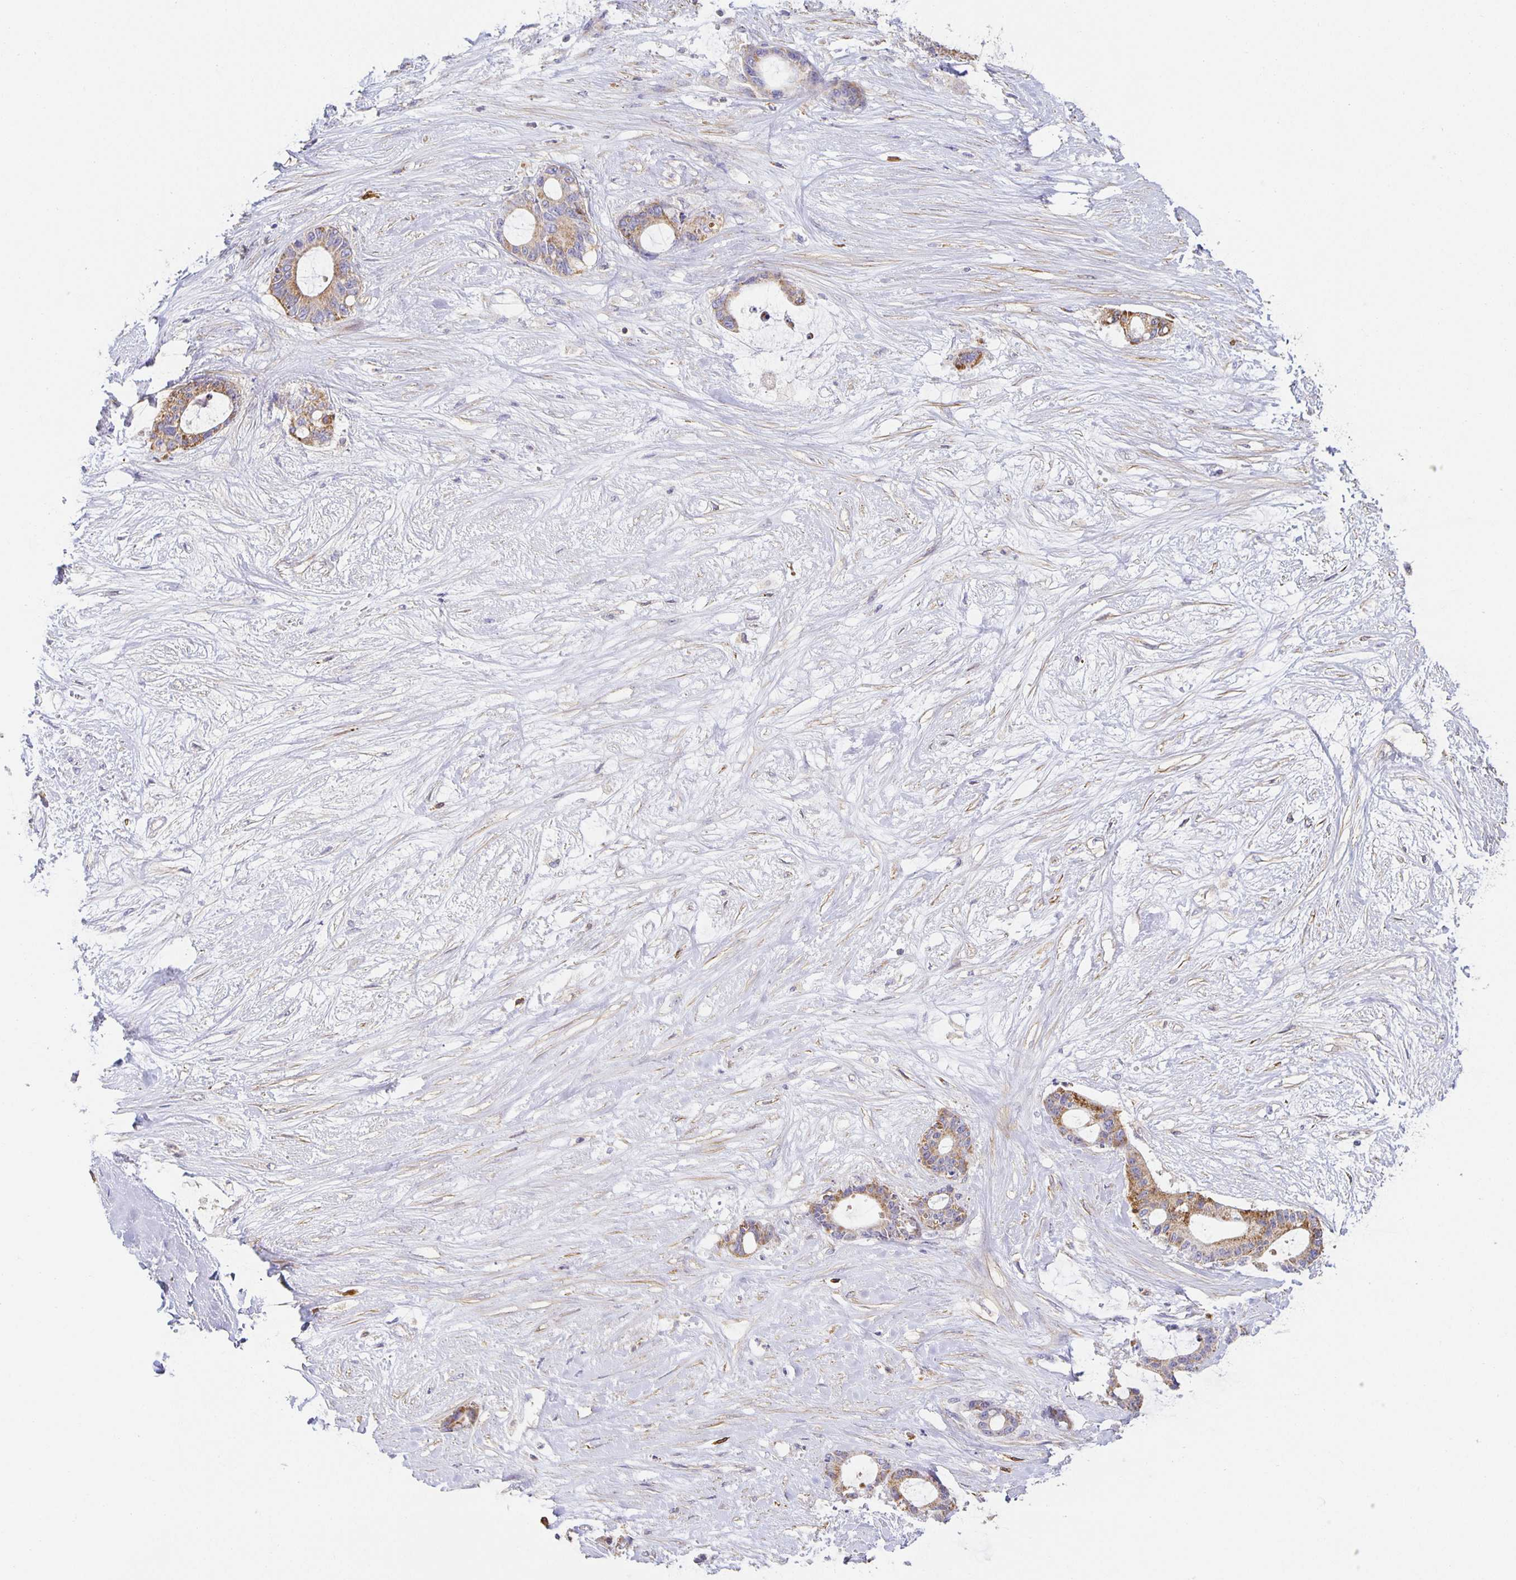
{"staining": {"intensity": "moderate", "quantity": "25%-75%", "location": "cytoplasmic/membranous"}, "tissue": "liver cancer", "cell_type": "Tumor cells", "image_type": "cancer", "snomed": [{"axis": "morphology", "description": "Normal tissue, NOS"}, {"axis": "morphology", "description": "Cholangiocarcinoma"}, {"axis": "topography", "description": "Liver"}, {"axis": "topography", "description": "Peripheral nerve tissue"}], "caption": "Tumor cells reveal medium levels of moderate cytoplasmic/membranous positivity in approximately 25%-75% of cells in human liver cancer. (Brightfield microscopy of DAB IHC at high magnification).", "gene": "FLRT3", "patient": {"sex": "female", "age": 73}}